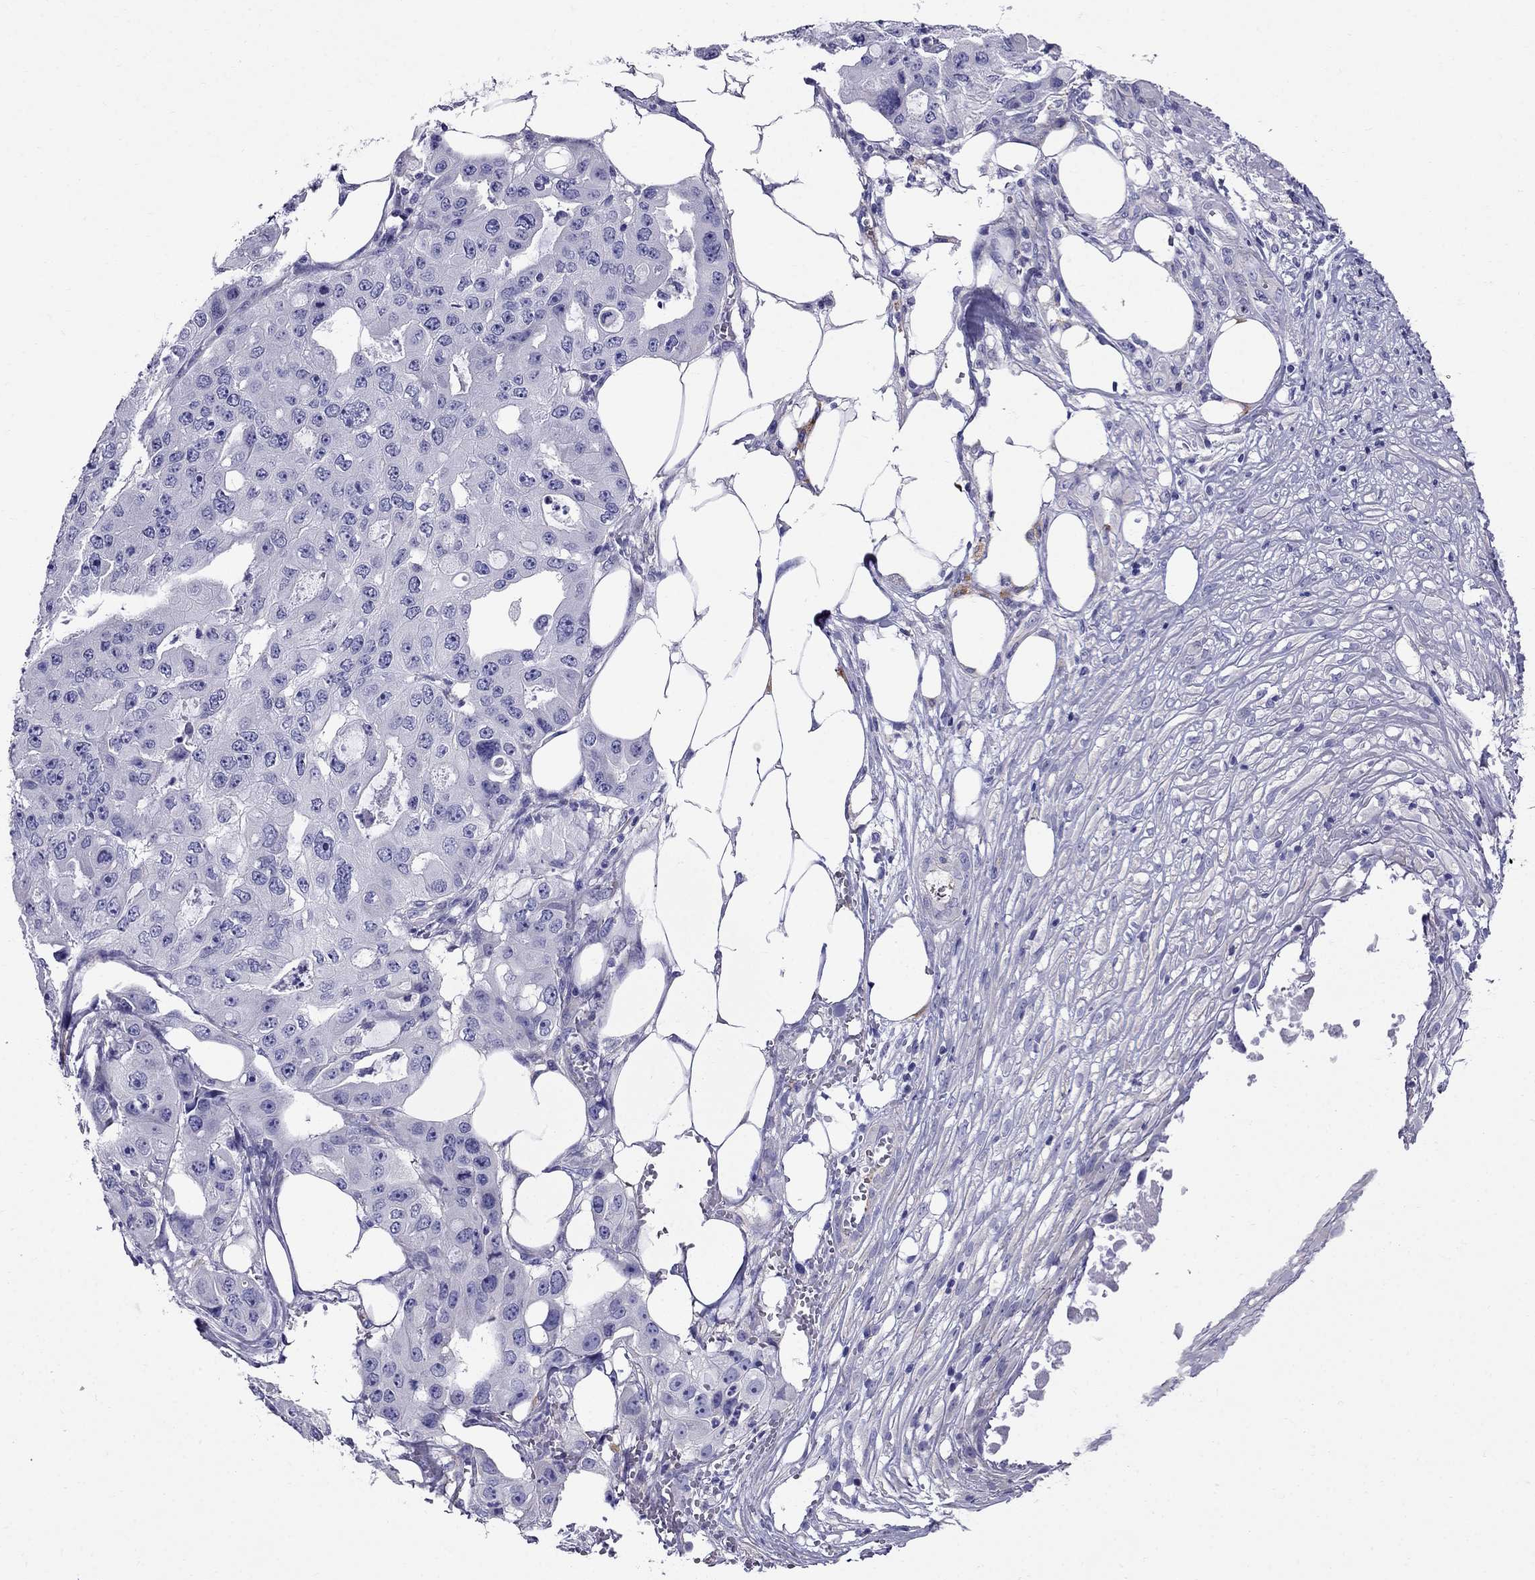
{"staining": {"intensity": "negative", "quantity": "none", "location": "none"}, "tissue": "ovarian cancer", "cell_type": "Tumor cells", "image_type": "cancer", "snomed": [{"axis": "morphology", "description": "Cystadenocarcinoma, serous, NOS"}, {"axis": "topography", "description": "Ovary"}], "caption": "This image is of ovarian cancer stained with IHC to label a protein in brown with the nuclei are counter-stained blue. There is no positivity in tumor cells. (Brightfield microscopy of DAB (3,3'-diaminobenzidine) immunohistochemistry (IHC) at high magnification).", "gene": "GPR50", "patient": {"sex": "female", "age": 56}}